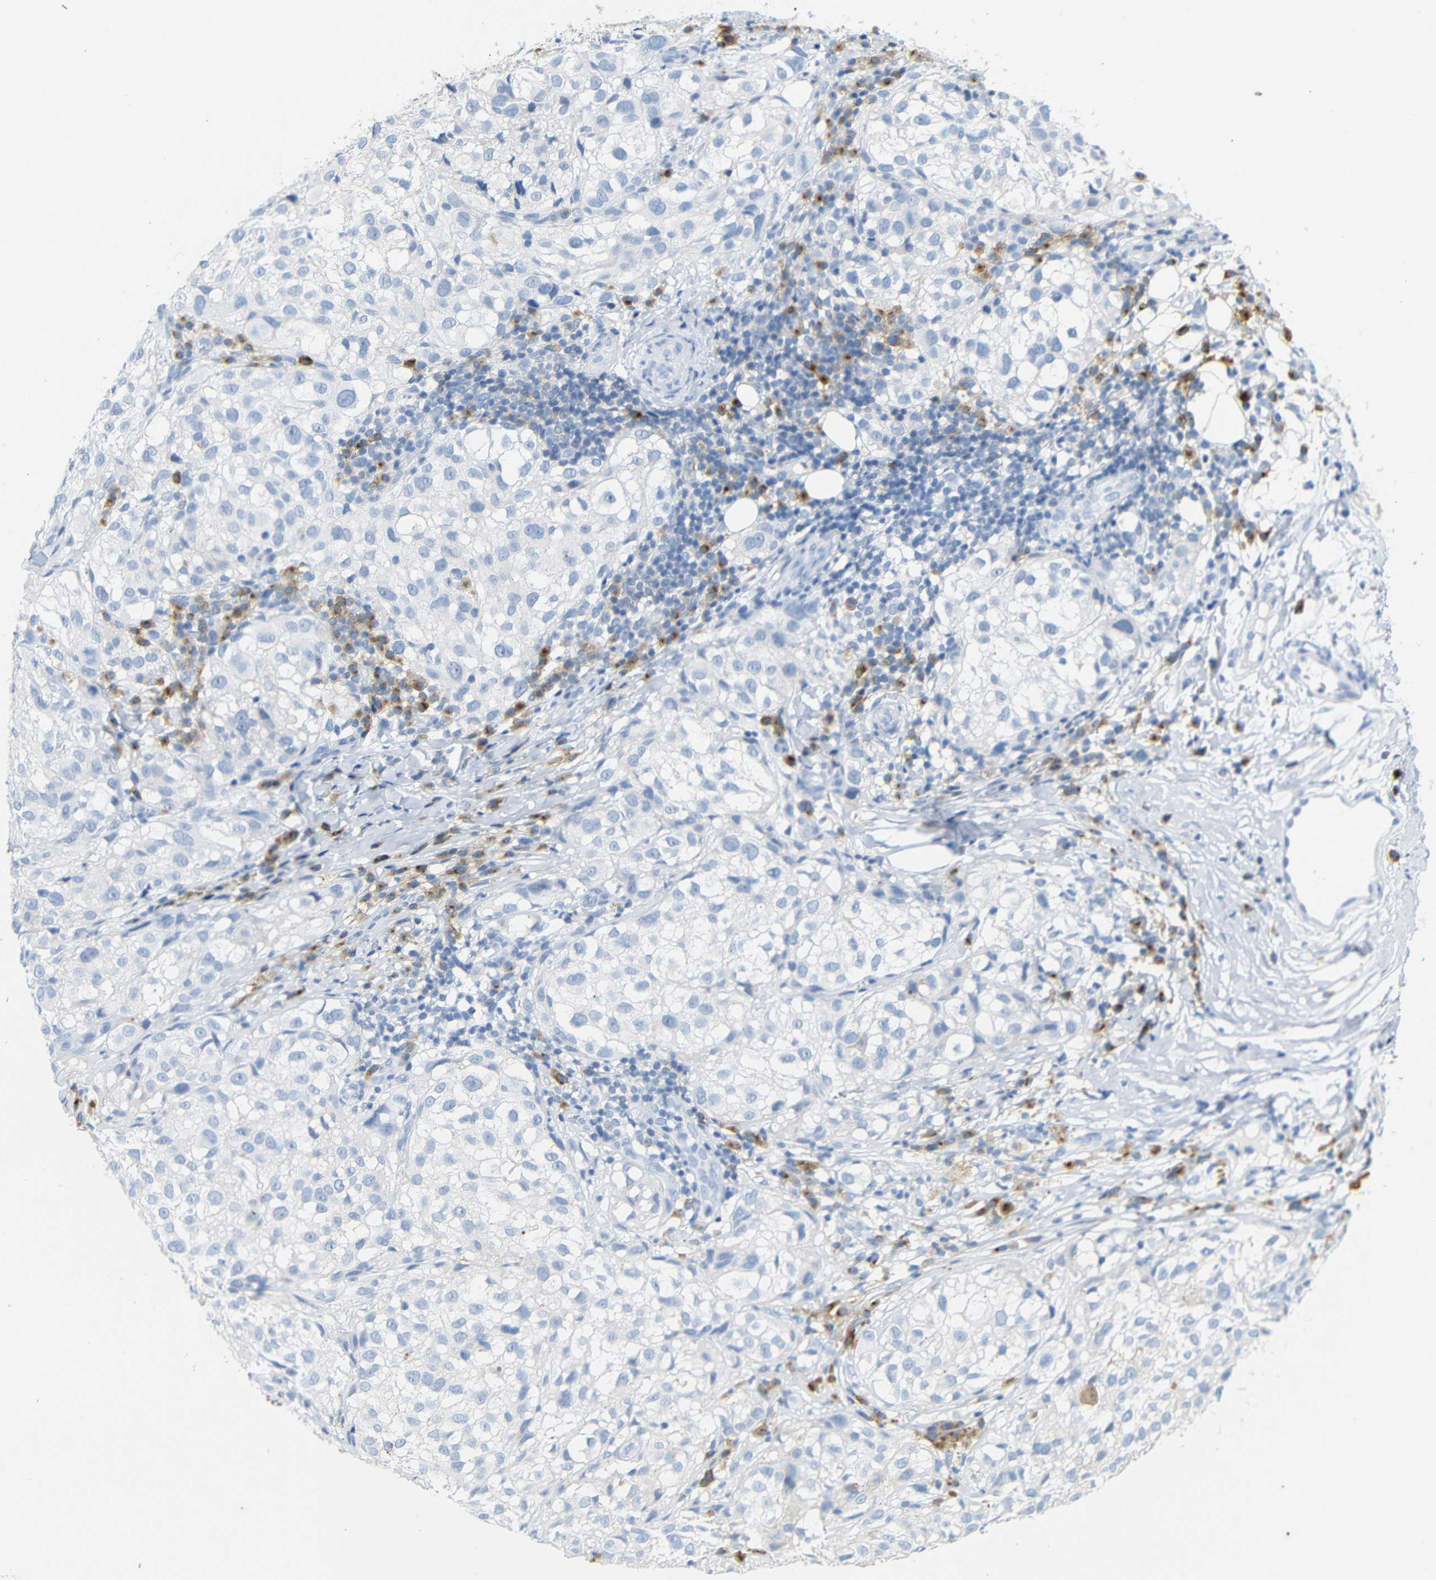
{"staining": {"intensity": "negative", "quantity": "none", "location": "none"}, "tissue": "melanoma", "cell_type": "Tumor cells", "image_type": "cancer", "snomed": [{"axis": "morphology", "description": "Necrosis, NOS"}, {"axis": "morphology", "description": "Malignant melanoma, NOS"}, {"axis": "topography", "description": "Skin"}], "caption": "Immunohistochemistry image of neoplastic tissue: human melanoma stained with DAB (3,3'-diaminobenzidine) displays no significant protein staining in tumor cells.", "gene": "FCRL1", "patient": {"sex": "female", "age": 87}}